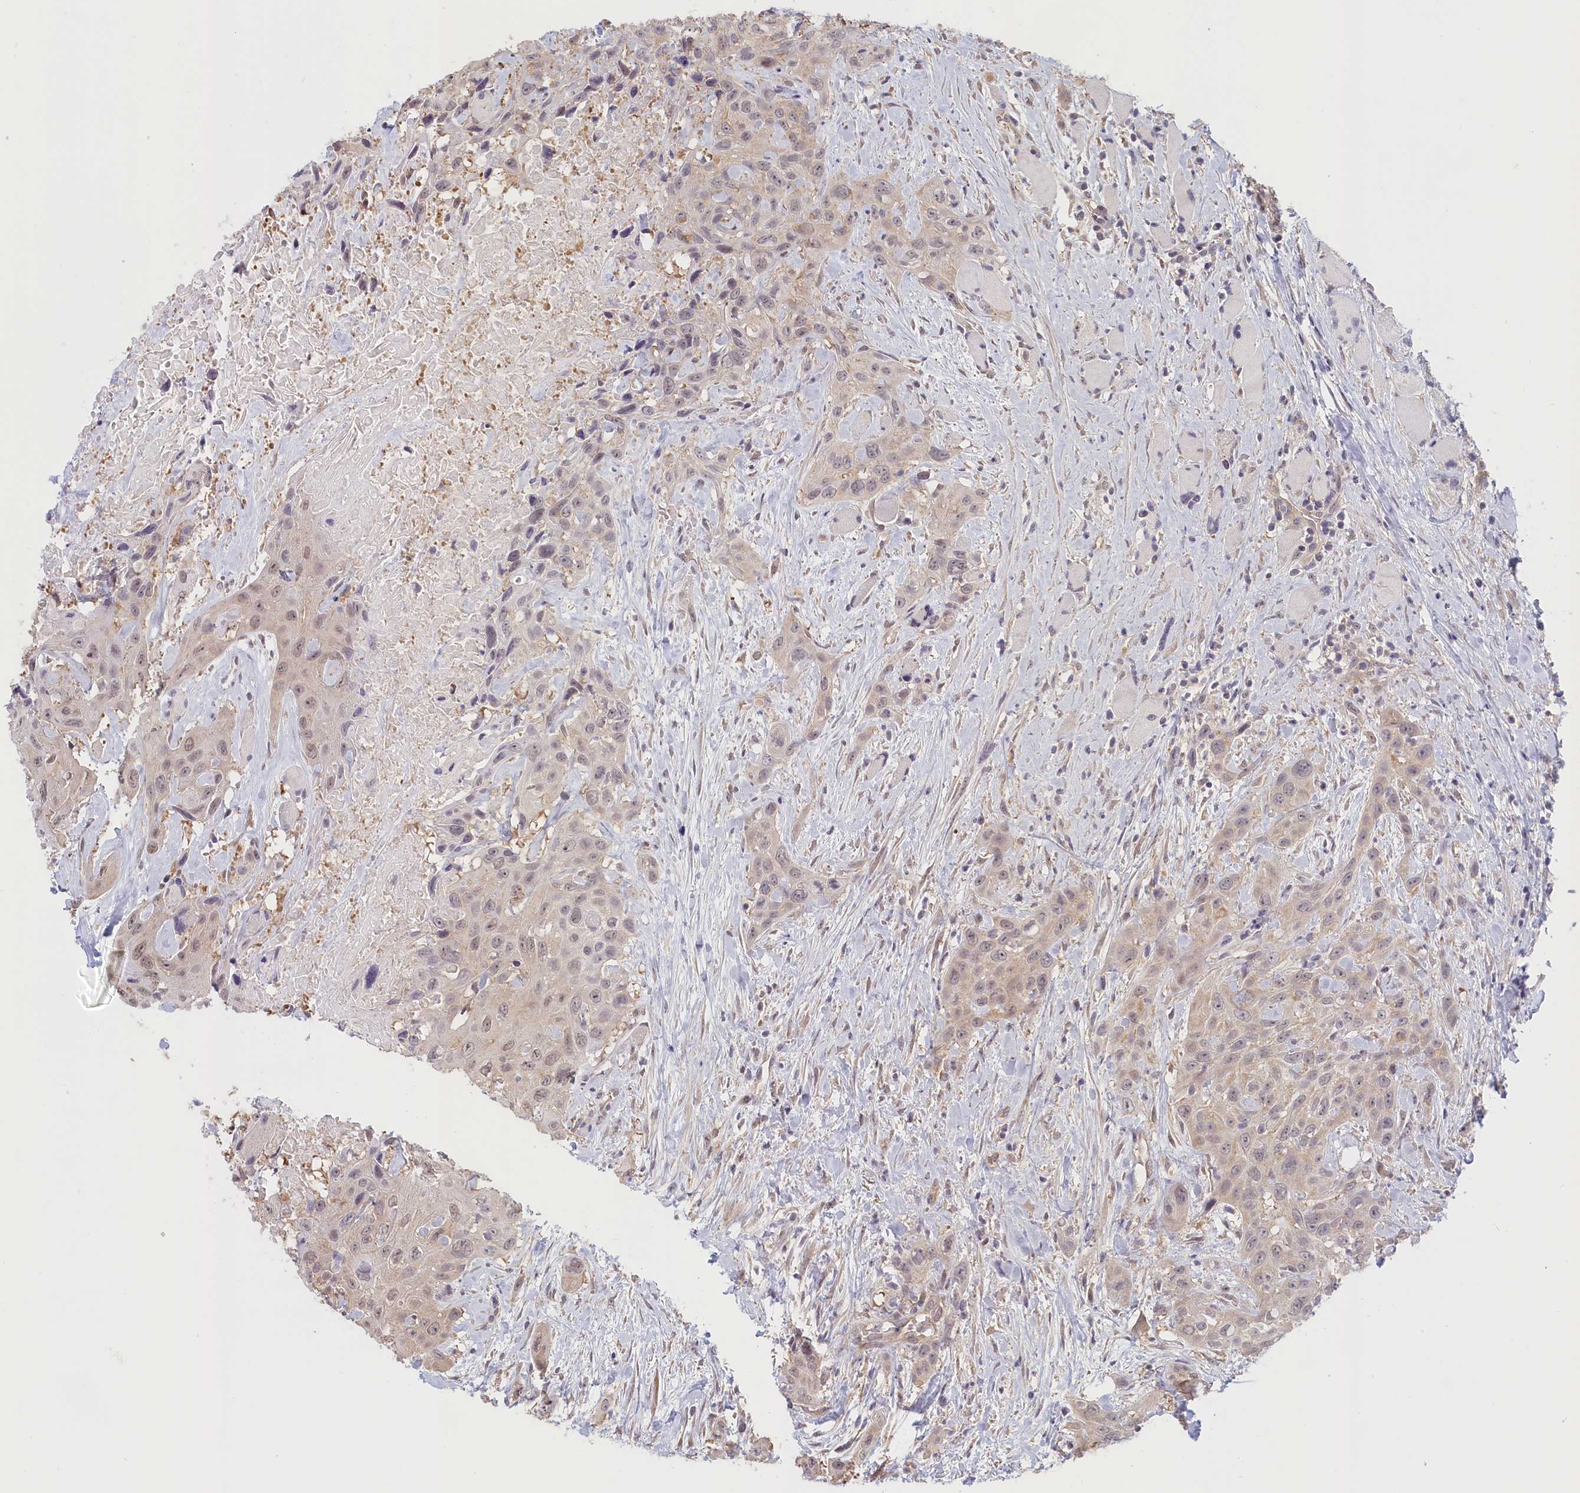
{"staining": {"intensity": "weak", "quantity": ">75%", "location": "nuclear"}, "tissue": "head and neck cancer", "cell_type": "Tumor cells", "image_type": "cancer", "snomed": [{"axis": "morphology", "description": "Squamous cell carcinoma, NOS"}, {"axis": "topography", "description": "Head-Neck"}], "caption": "Weak nuclear expression for a protein is identified in about >75% of tumor cells of head and neck squamous cell carcinoma using IHC.", "gene": "C19orf44", "patient": {"sex": "male", "age": 81}}